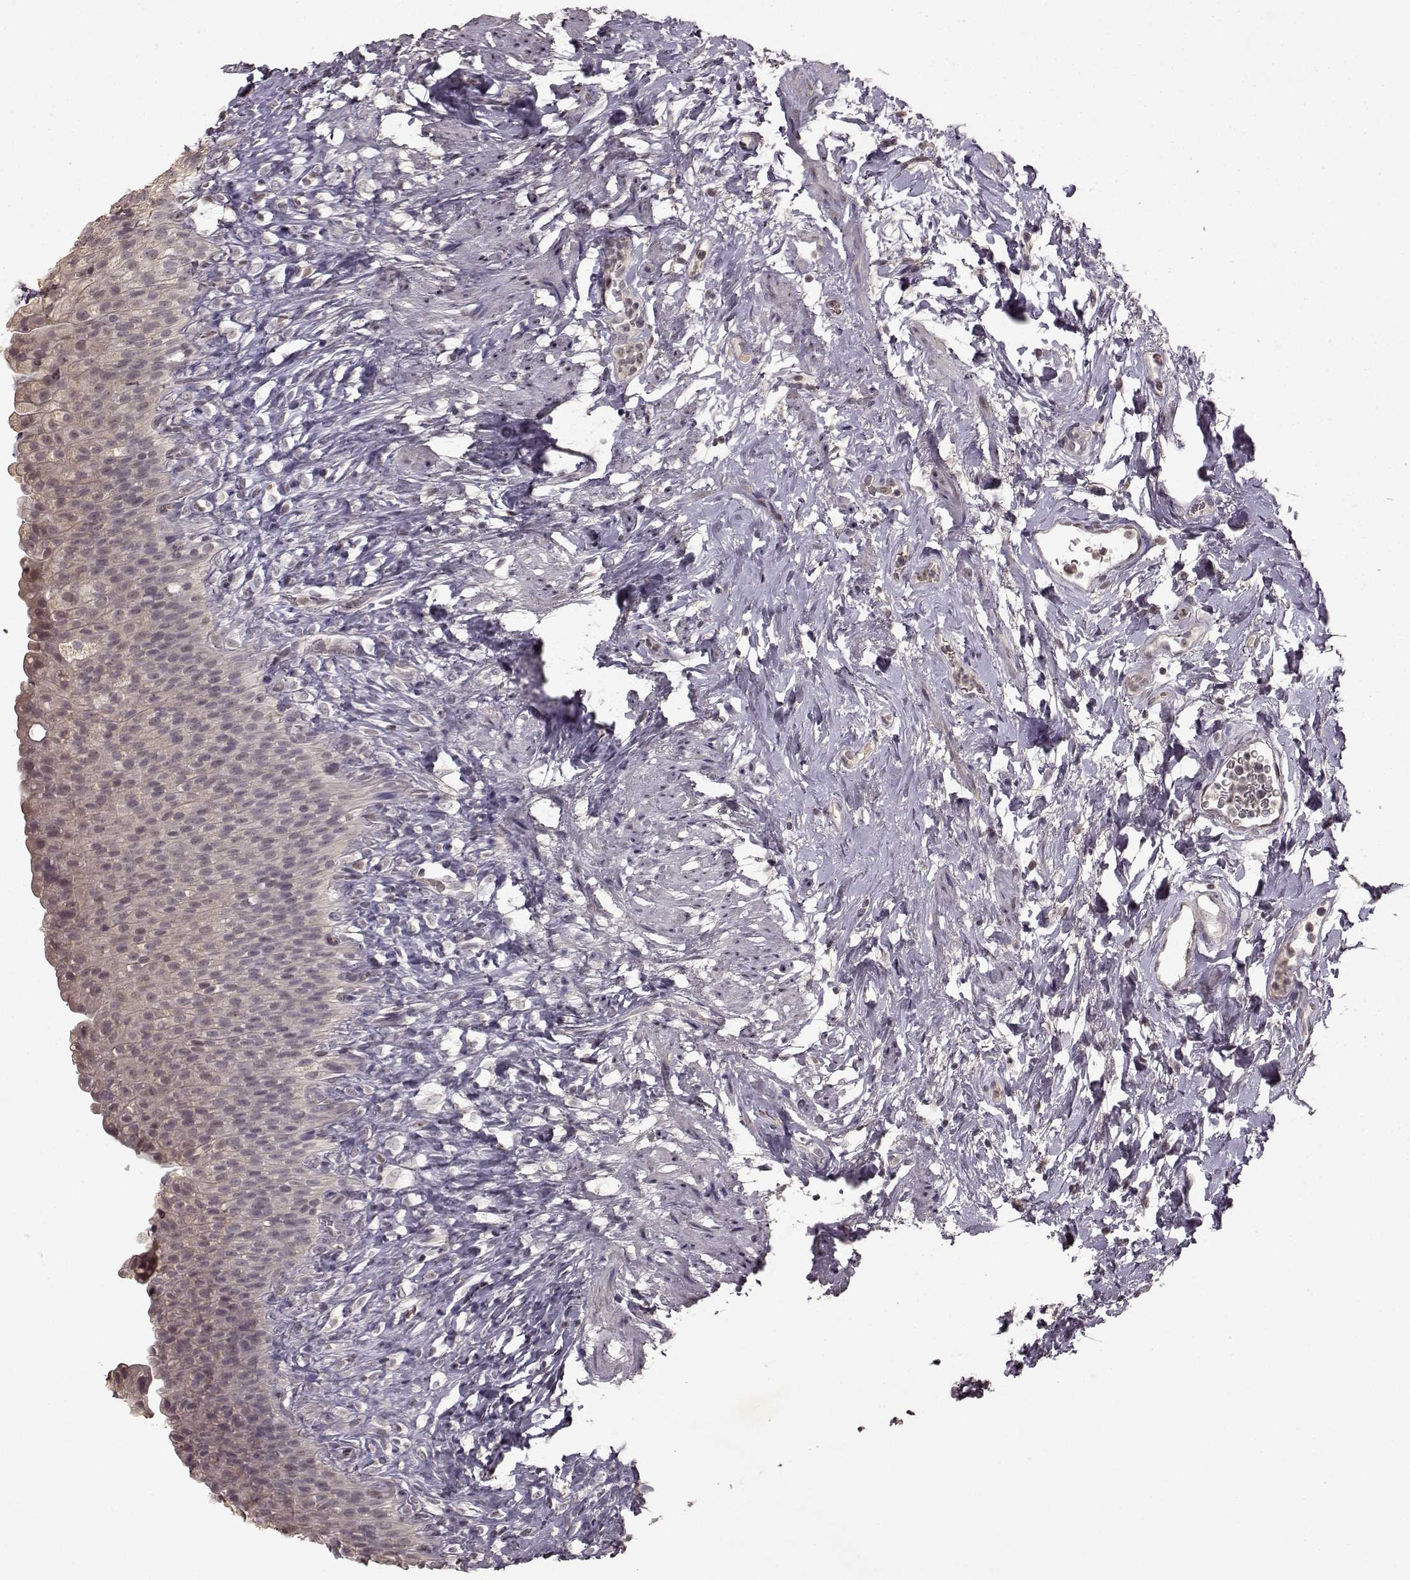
{"staining": {"intensity": "negative", "quantity": "none", "location": "none"}, "tissue": "urinary bladder", "cell_type": "Urothelial cells", "image_type": "normal", "snomed": [{"axis": "morphology", "description": "Normal tissue, NOS"}, {"axis": "topography", "description": "Urinary bladder"}], "caption": "Urothelial cells are negative for brown protein staining in unremarkable urinary bladder. Brightfield microscopy of immunohistochemistry stained with DAB (brown) and hematoxylin (blue), captured at high magnification.", "gene": "LHB", "patient": {"sex": "male", "age": 76}}